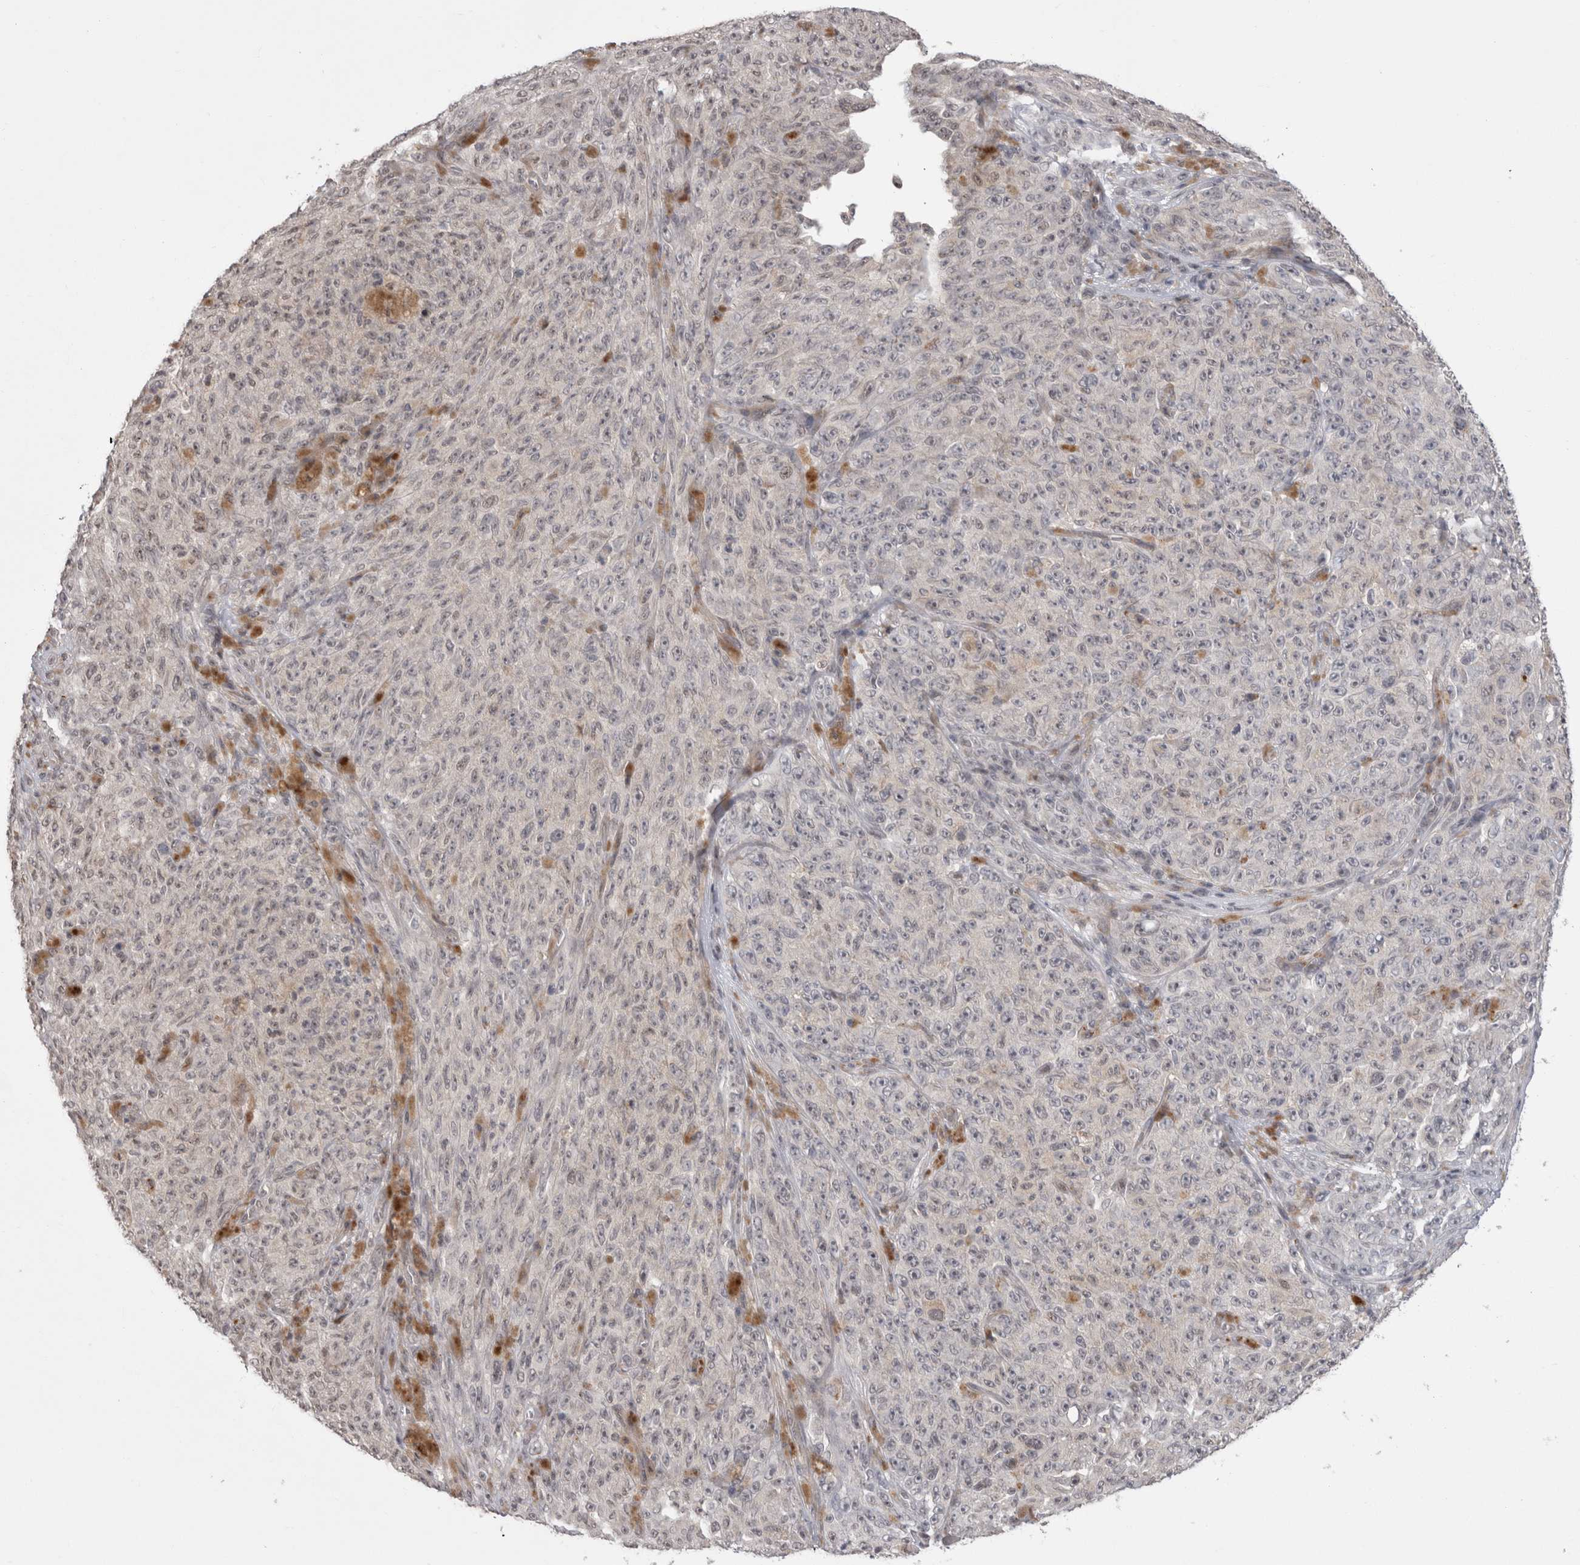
{"staining": {"intensity": "negative", "quantity": "none", "location": "none"}, "tissue": "melanoma", "cell_type": "Tumor cells", "image_type": "cancer", "snomed": [{"axis": "morphology", "description": "Malignant melanoma, NOS"}, {"axis": "topography", "description": "Skin"}], "caption": "IHC image of human melanoma stained for a protein (brown), which exhibits no staining in tumor cells. Nuclei are stained in blue.", "gene": "MTBP", "patient": {"sex": "female", "age": 82}}